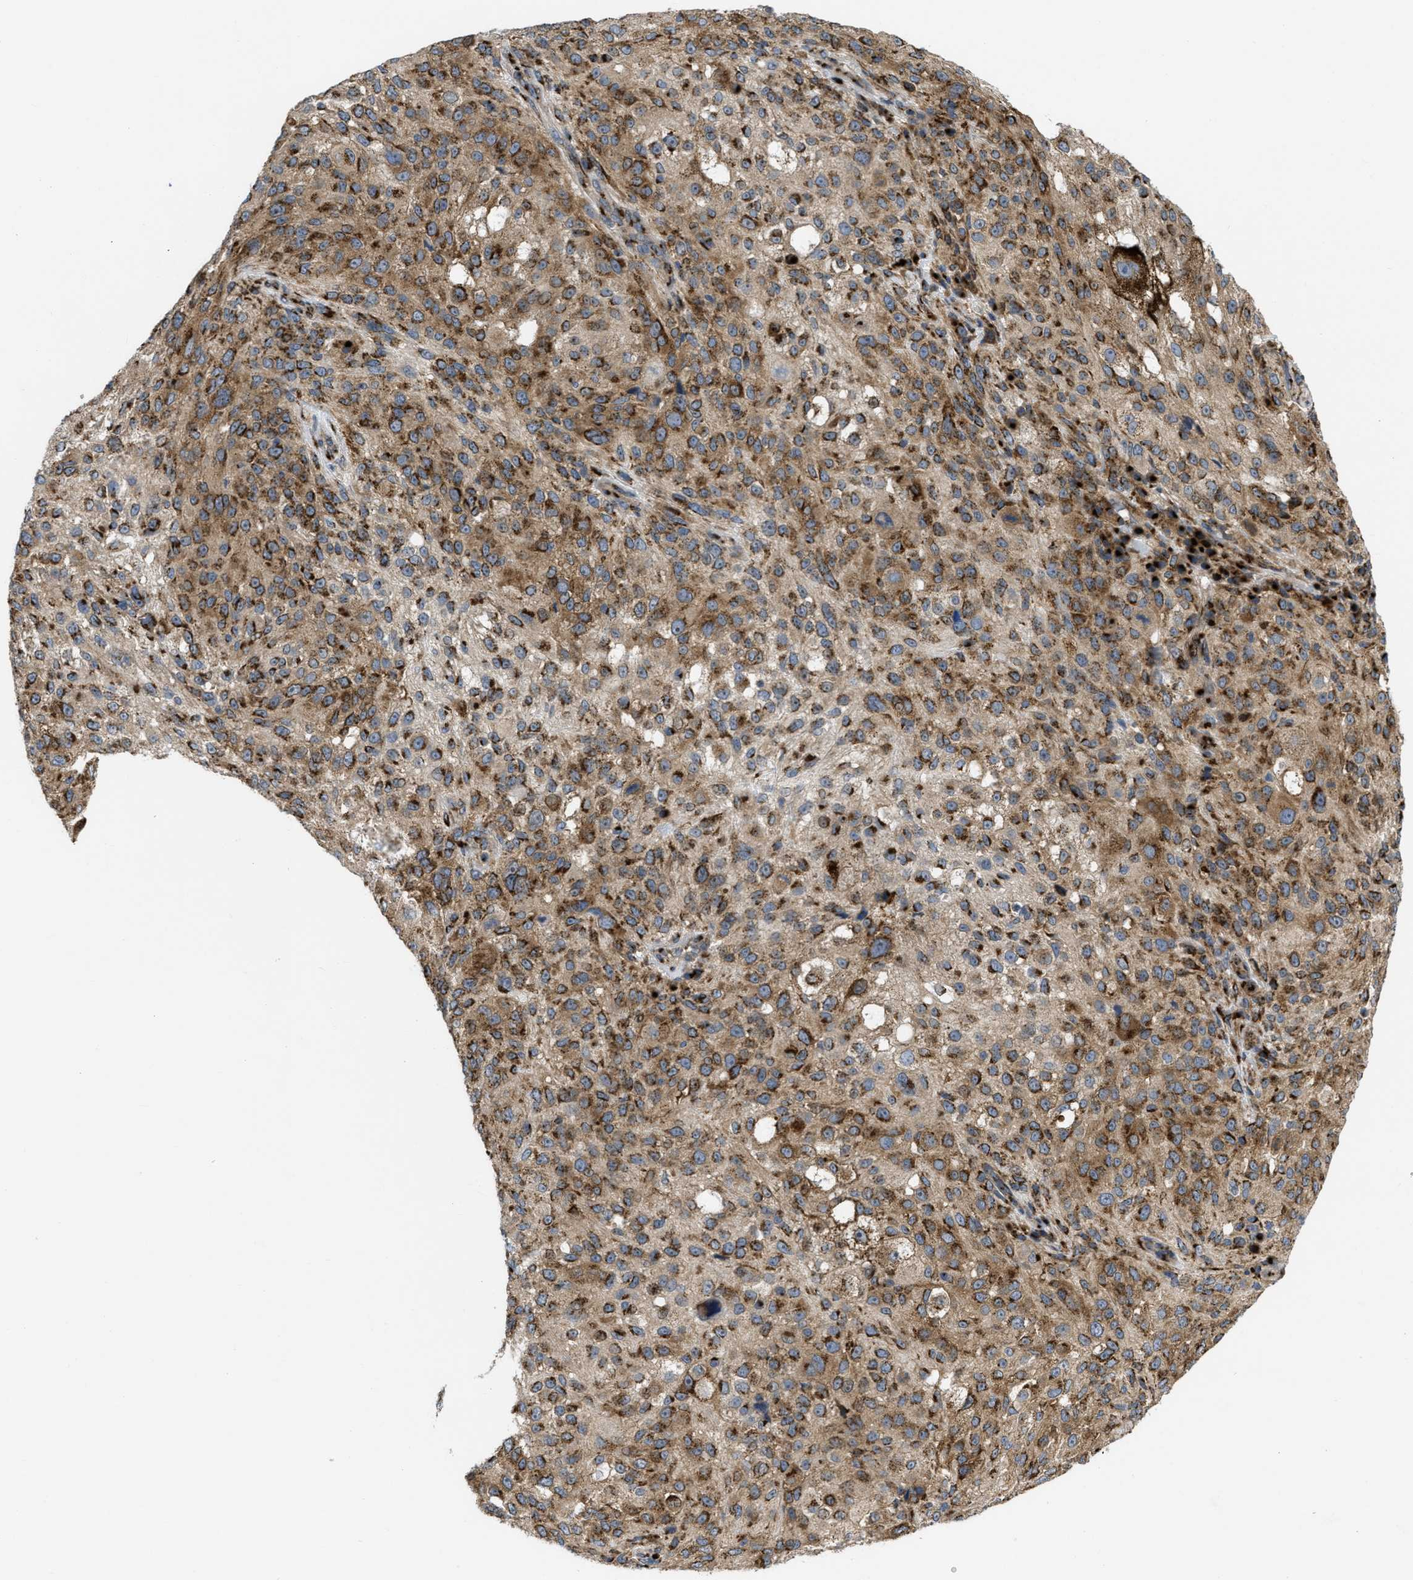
{"staining": {"intensity": "strong", "quantity": ">75%", "location": "cytoplasmic/membranous"}, "tissue": "melanoma", "cell_type": "Tumor cells", "image_type": "cancer", "snomed": [{"axis": "morphology", "description": "Necrosis, NOS"}, {"axis": "morphology", "description": "Malignant melanoma, NOS"}, {"axis": "topography", "description": "Skin"}], "caption": "Immunohistochemistry histopathology image of melanoma stained for a protein (brown), which shows high levels of strong cytoplasmic/membranous expression in approximately >75% of tumor cells.", "gene": "ZNF70", "patient": {"sex": "female", "age": 87}}